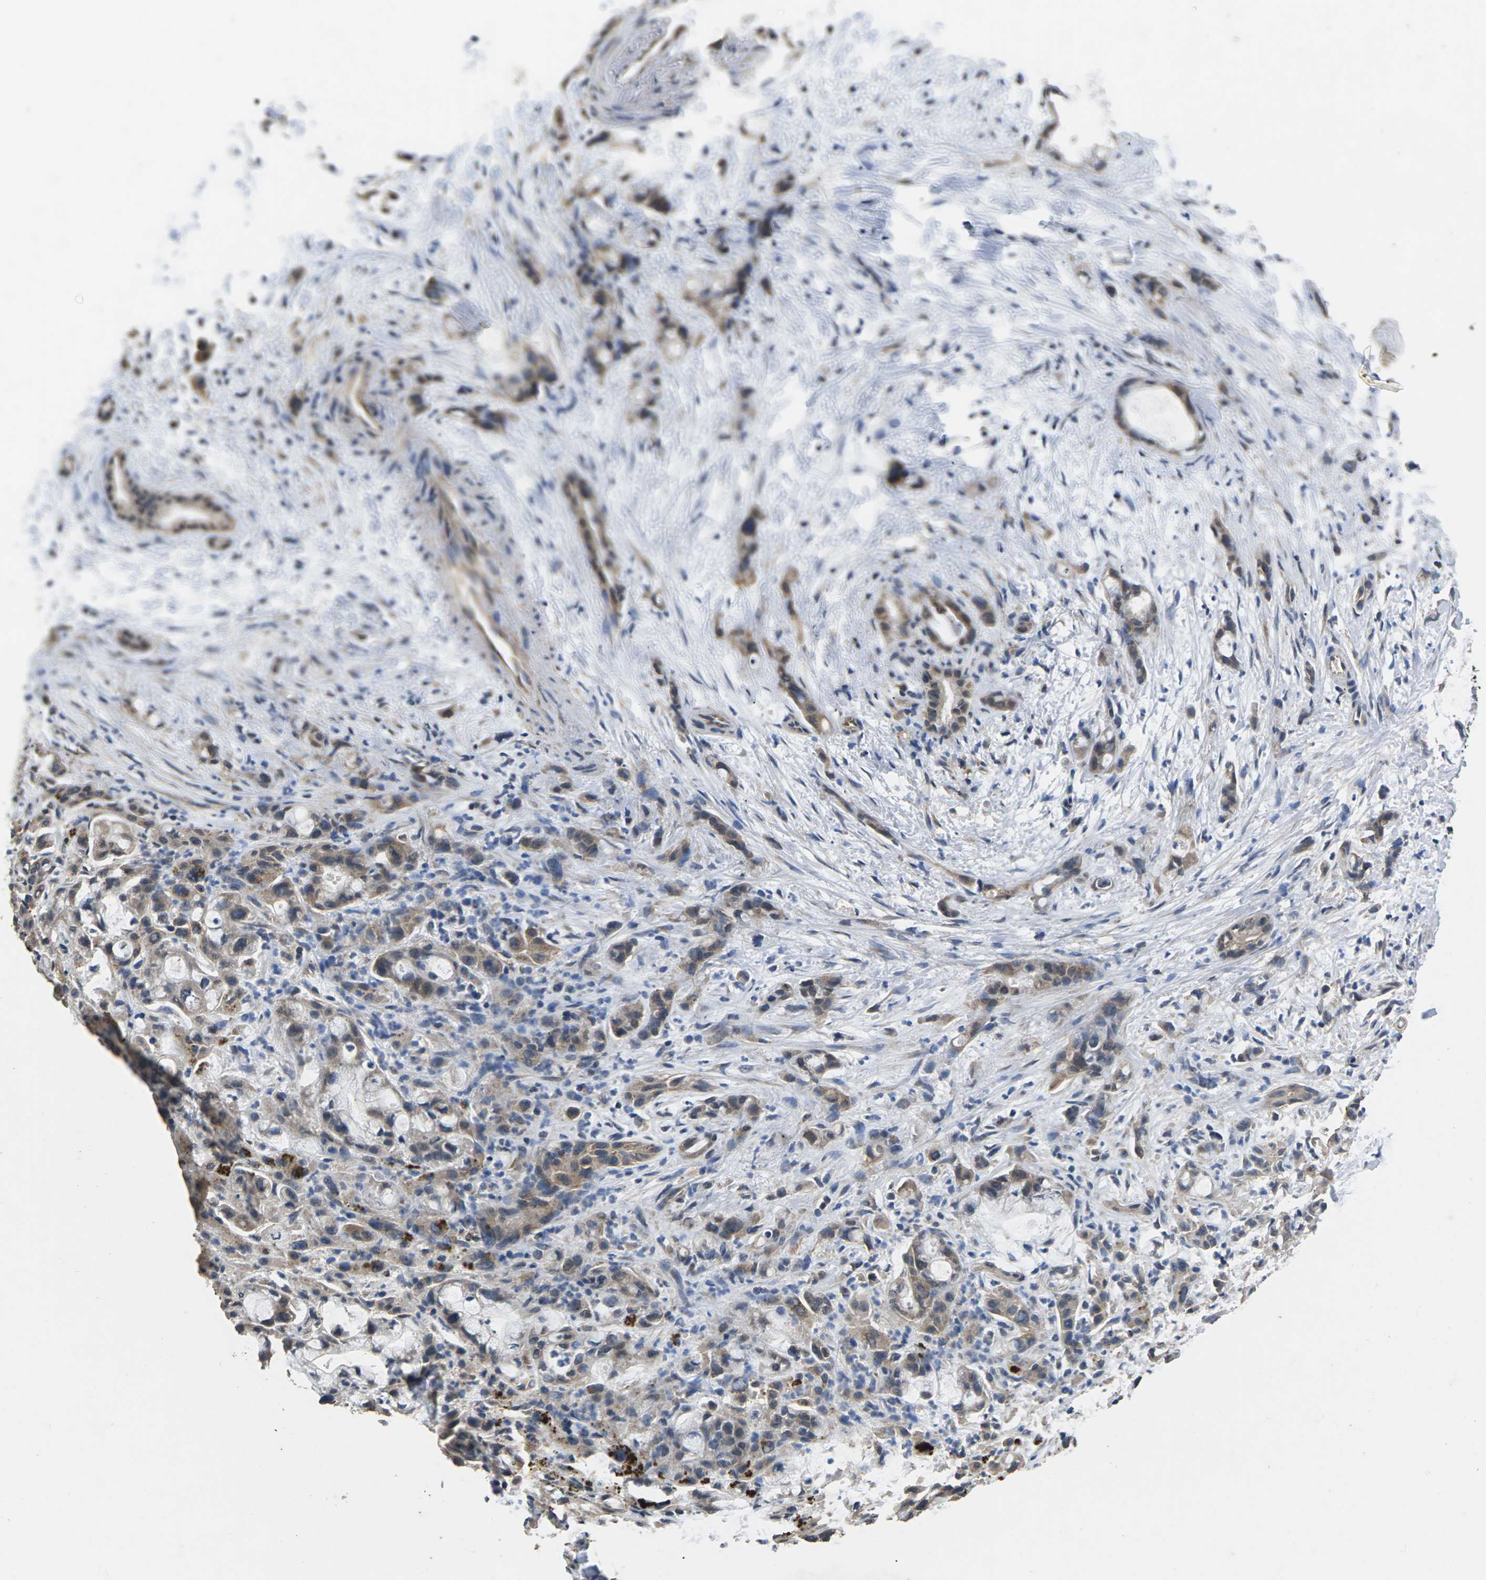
{"staining": {"intensity": "weak", "quantity": ">75%", "location": "cytoplasmic/membranous"}, "tissue": "liver cancer", "cell_type": "Tumor cells", "image_type": "cancer", "snomed": [{"axis": "morphology", "description": "Cholangiocarcinoma"}, {"axis": "topography", "description": "Liver"}], "caption": "A high-resolution micrograph shows IHC staining of liver cancer, which exhibits weak cytoplasmic/membranous positivity in about >75% of tumor cells.", "gene": "B4GAT1", "patient": {"sex": "female", "age": 72}}